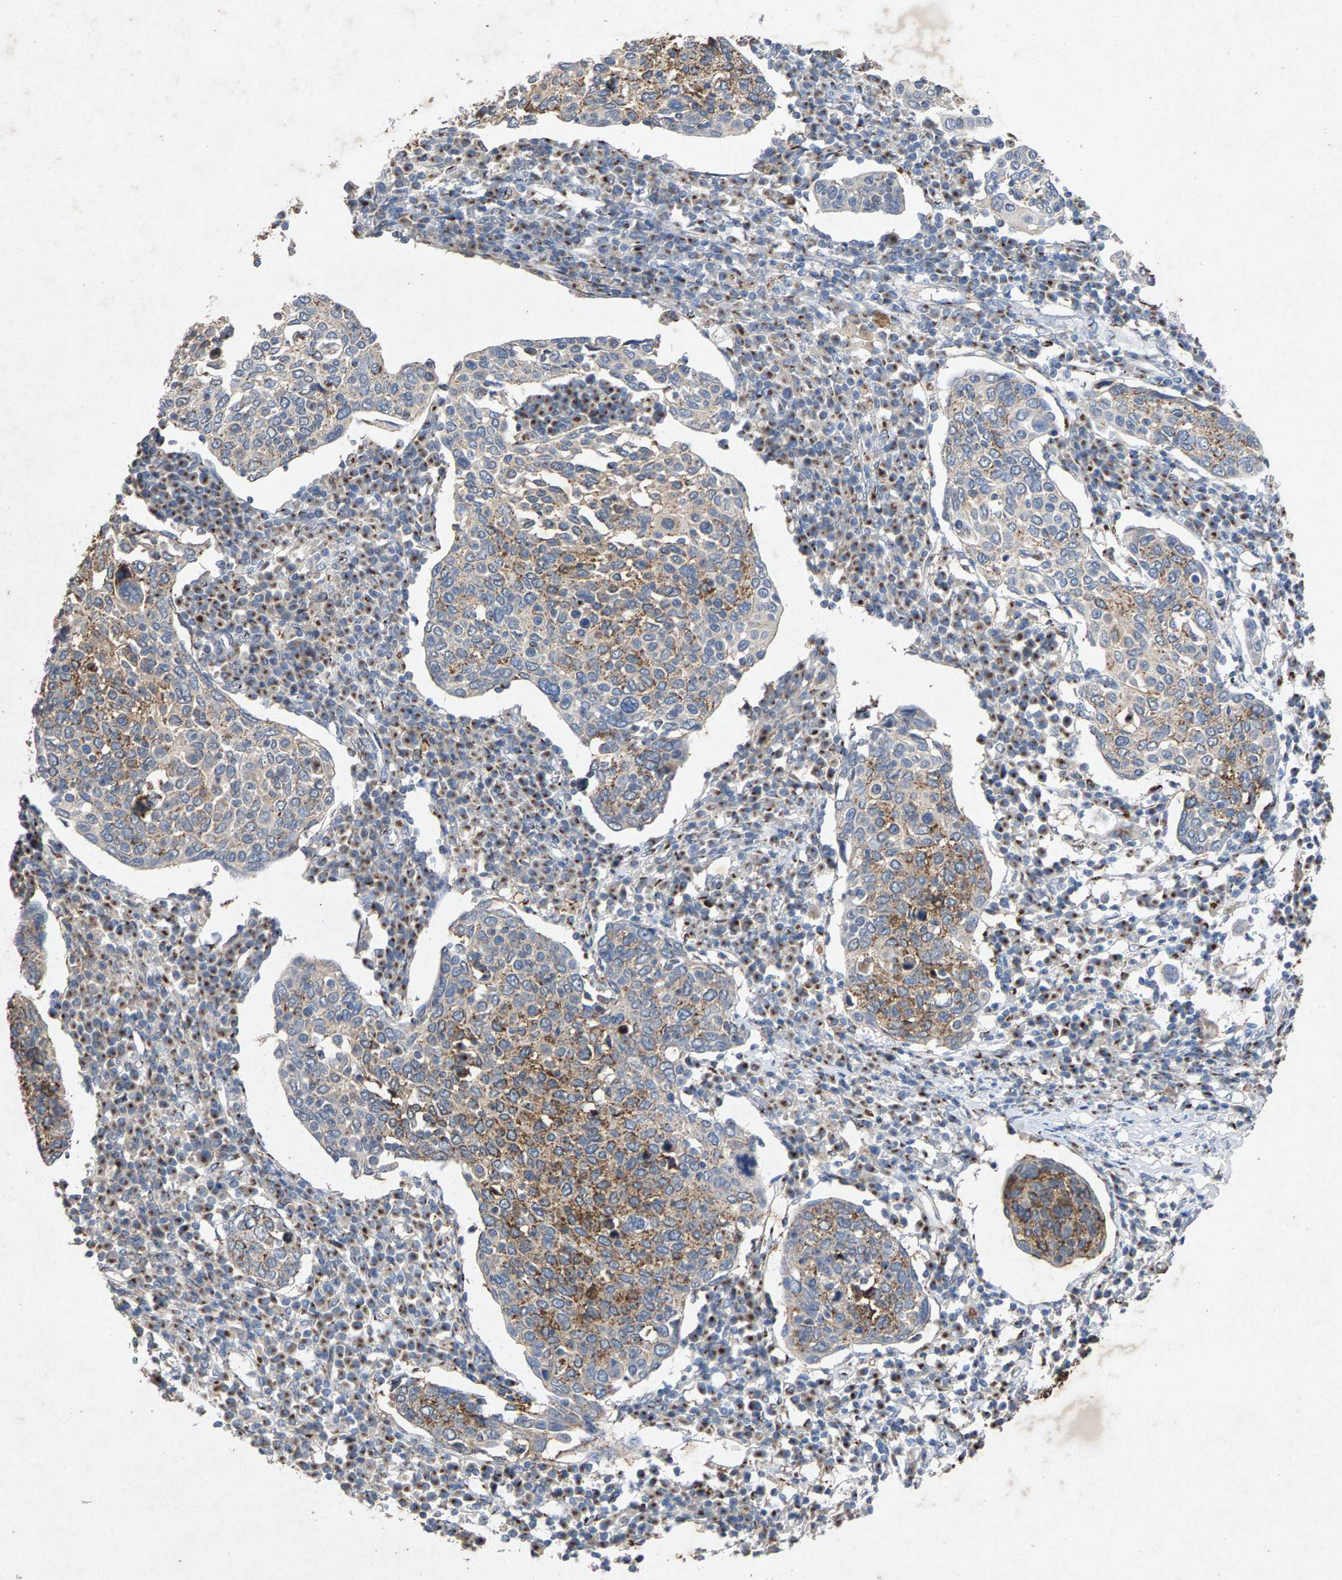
{"staining": {"intensity": "moderate", "quantity": "25%-75%", "location": "cytoplasmic/membranous"}, "tissue": "cervical cancer", "cell_type": "Tumor cells", "image_type": "cancer", "snomed": [{"axis": "morphology", "description": "Squamous cell carcinoma, NOS"}, {"axis": "topography", "description": "Cervix"}], "caption": "Squamous cell carcinoma (cervical) stained with DAB immunohistochemistry (IHC) reveals medium levels of moderate cytoplasmic/membranous positivity in about 25%-75% of tumor cells. (DAB (3,3'-diaminobenzidine) IHC with brightfield microscopy, high magnification).", "gene": "MAN2A1", "patient": {"sex": "female", "age": 40}}